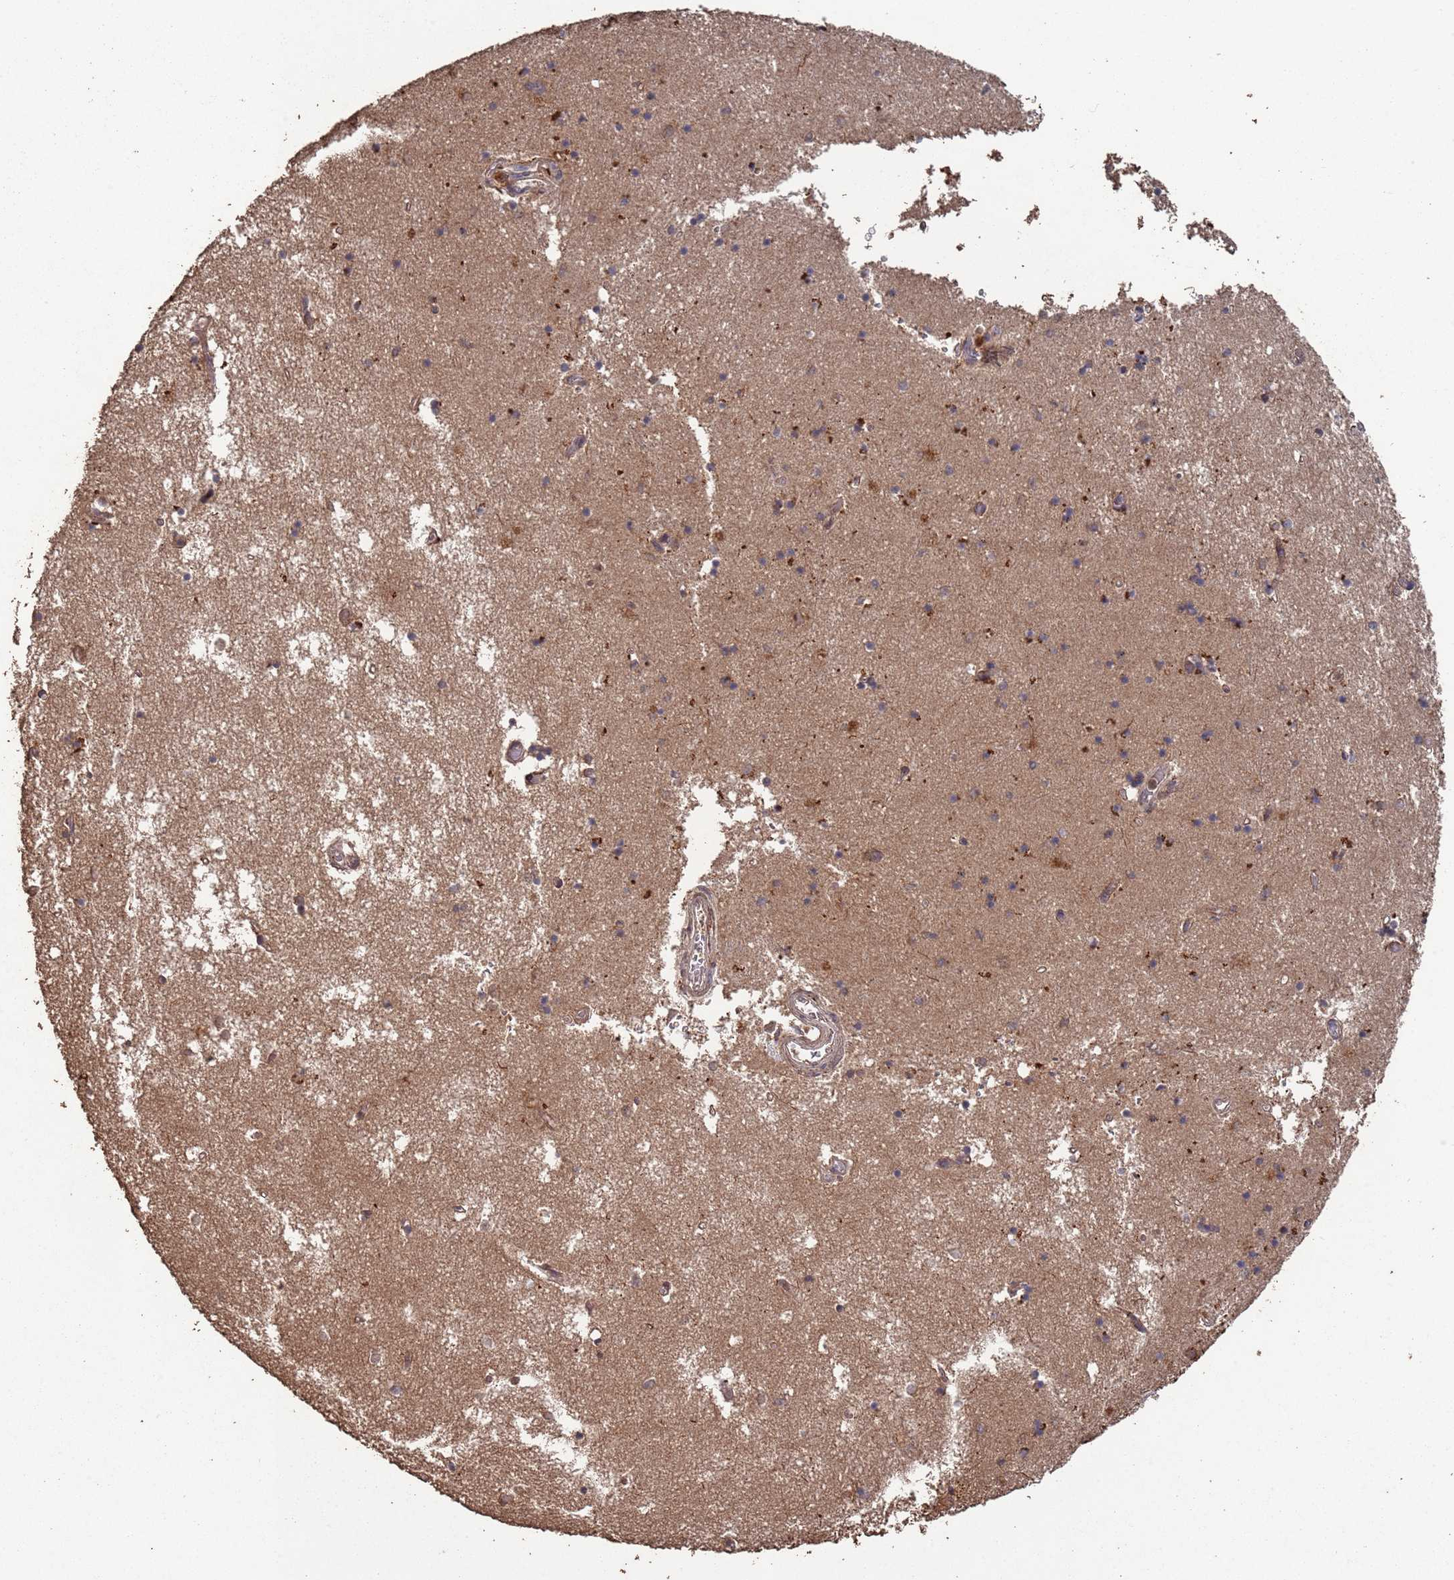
{"staining": {"intensity": "weak", "quantity": "<25%", "location": "cytoplasmic/membranous"}, "tissue": "hippocampus", "cell_type": "Glial cells", "image_type": "normal", "snomed": [{"axis": "morphology", "description": "Normal tissue, NOS"}, {"axis": "topography", "description": "Hippocampus"}], "caption": "Immunohistochemistry histopathology image of unremarkable human hippocampus stained for a protein (brown), which displays no expression in glial cells. (Brightfield microscopy of DAB (3,3'-diaminobenzidine) IHC at high magnification).", "gene": "FRAT1", "patient": {"sex": "male", "age": 70}}